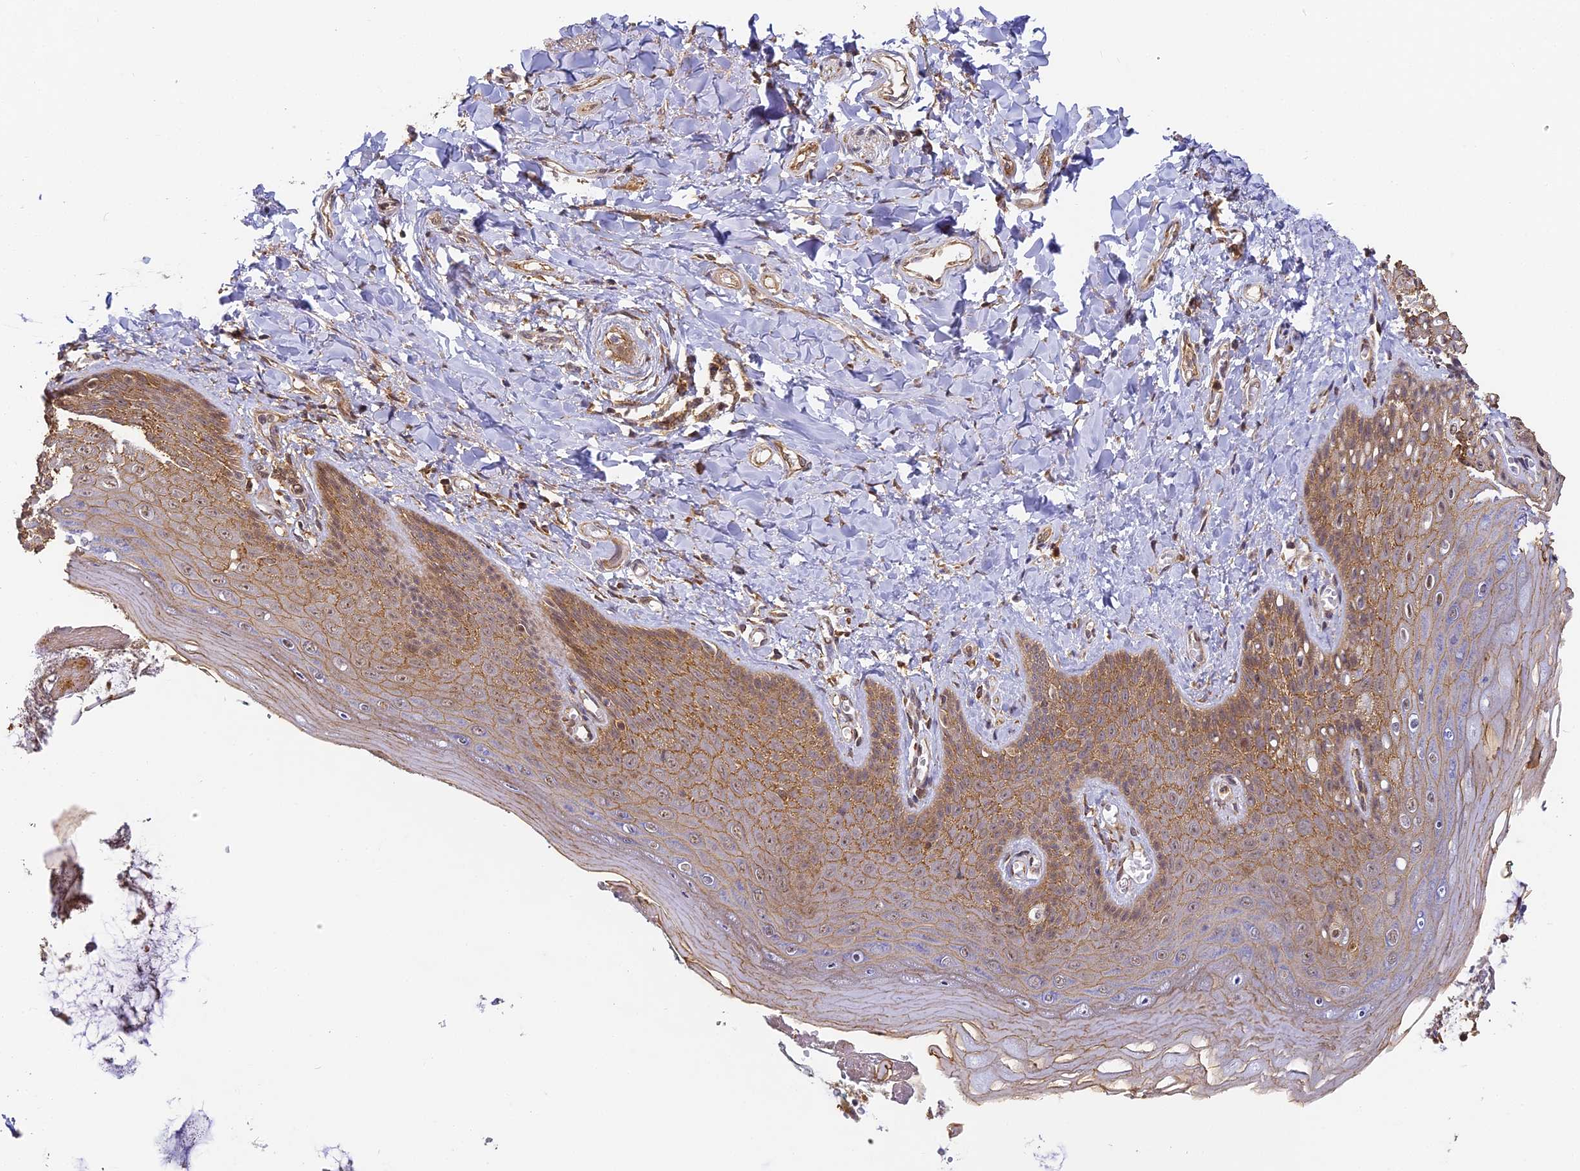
{"staining": {"intensity": "moderate", "quantity": "25%-75%", "location": "cytoplasmic/membranous"}, "tissue": "skin", "cell_type": "Epidermal cells", "image_type": "normal", "snomed": [{"axis": "morphology", "description": "Normal tissue, NOS"}, {"axis": "topography", "description": "Anal"}], "caption": "Skin stained with IHC reveals moderate cytoplasmic/membranous expression in approximately 25%-75% of epidermal cells. The staining is performed using DAB (3,3'-diaminobenzidine) brown chromogen to label protein expression. The nuclei are counter-stained blue using hematoxylin.", "gene": "ENSG00000268870", "patient": {"sex": "male", "age": 78}}